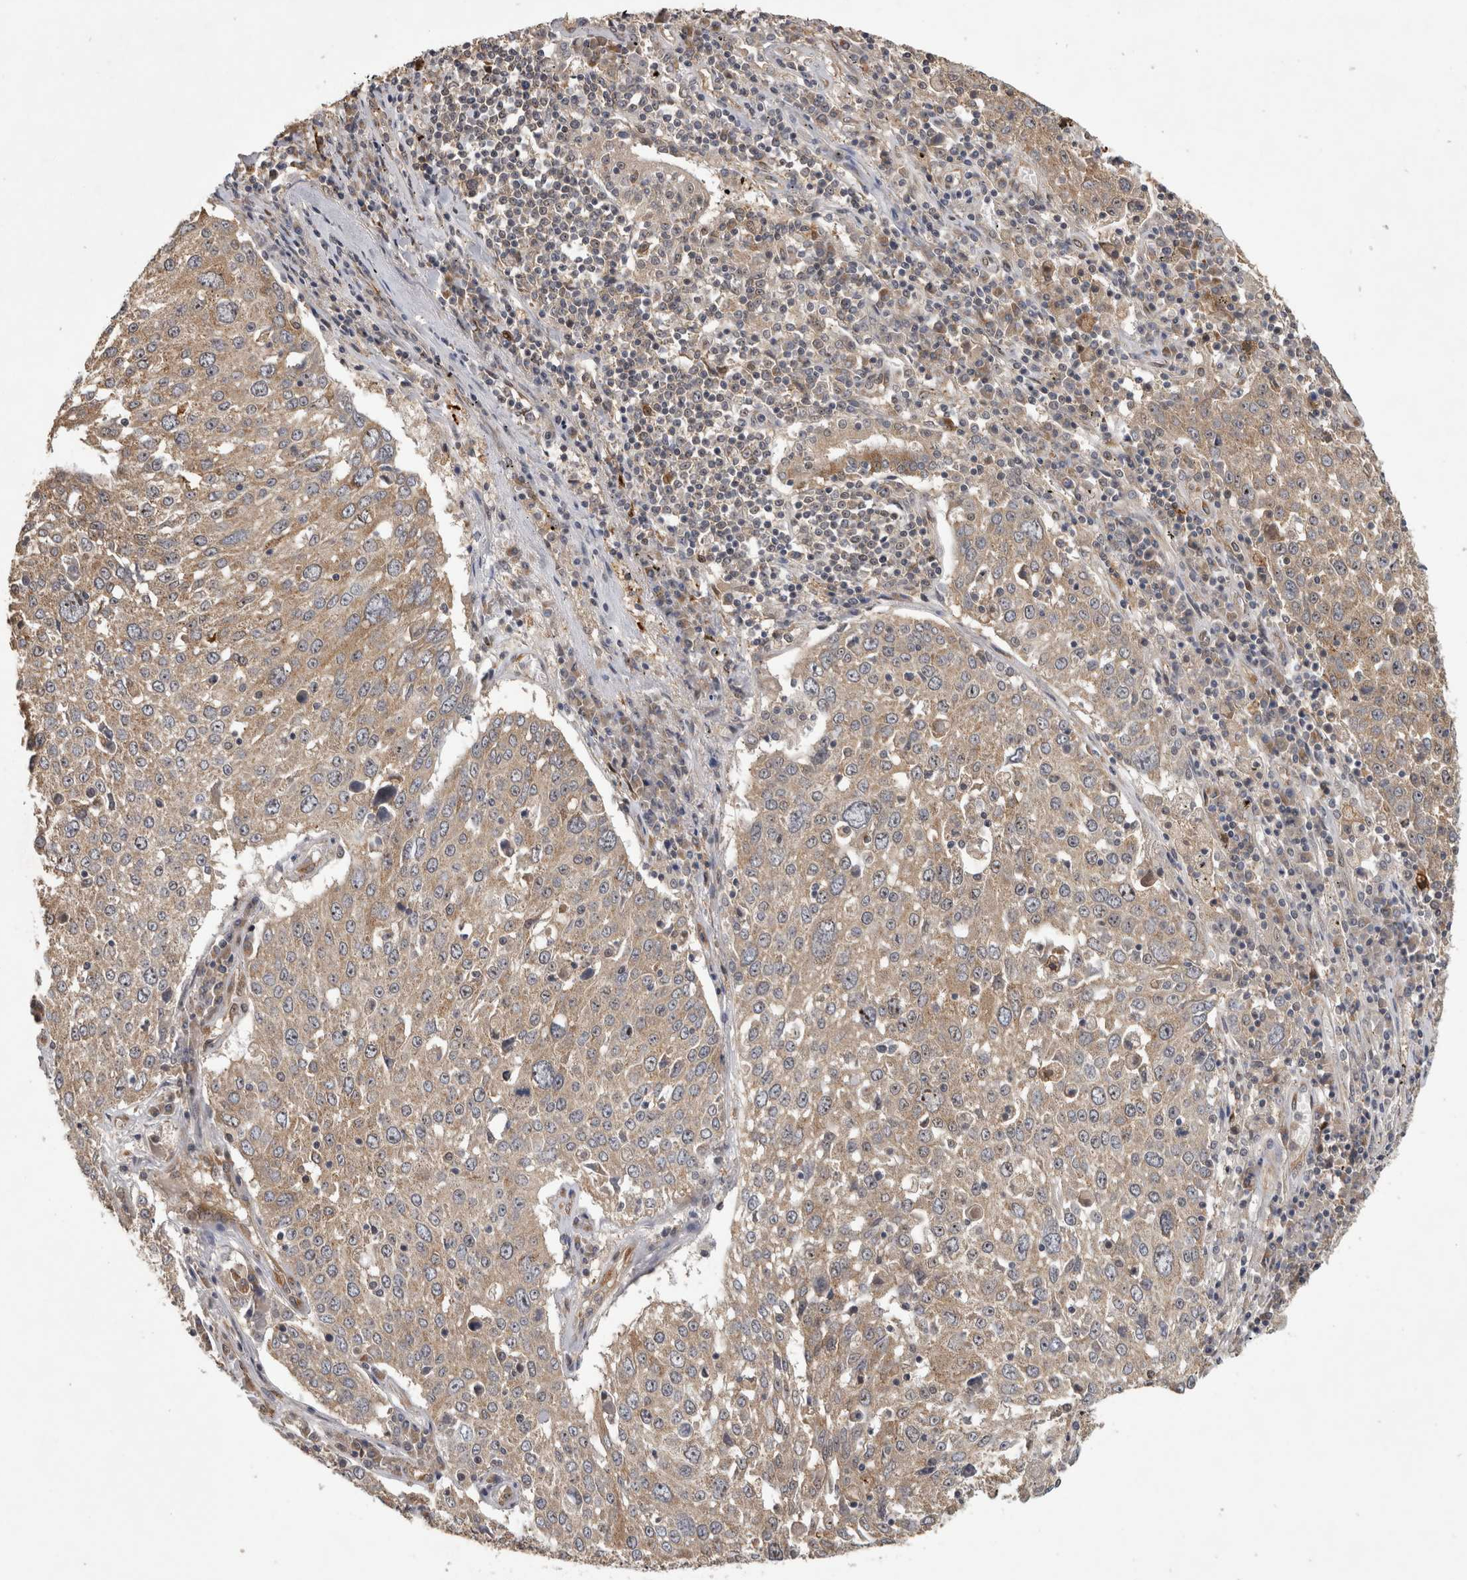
{"staining": {"intensity": "weak", "quantity": "25%-75%", "location": "cytoplasmic/membranous"}, "tissue": "lung cancer", "cell_type": "Tumor cells", "image_type": "cancer", "snomed": [{"axis": "morphology", "description": "Squamous cell carcinoma, NOS"}, {"axis": "topography", "description": "Lung"}], "caption": "A brown stain highlights weak cytoplasmic/membranous expression of a protein in squamous cell carcinoma (lung) tumor cells.", "gene": "ATXN2", "patient": {"sex": "male", "age": 65}}